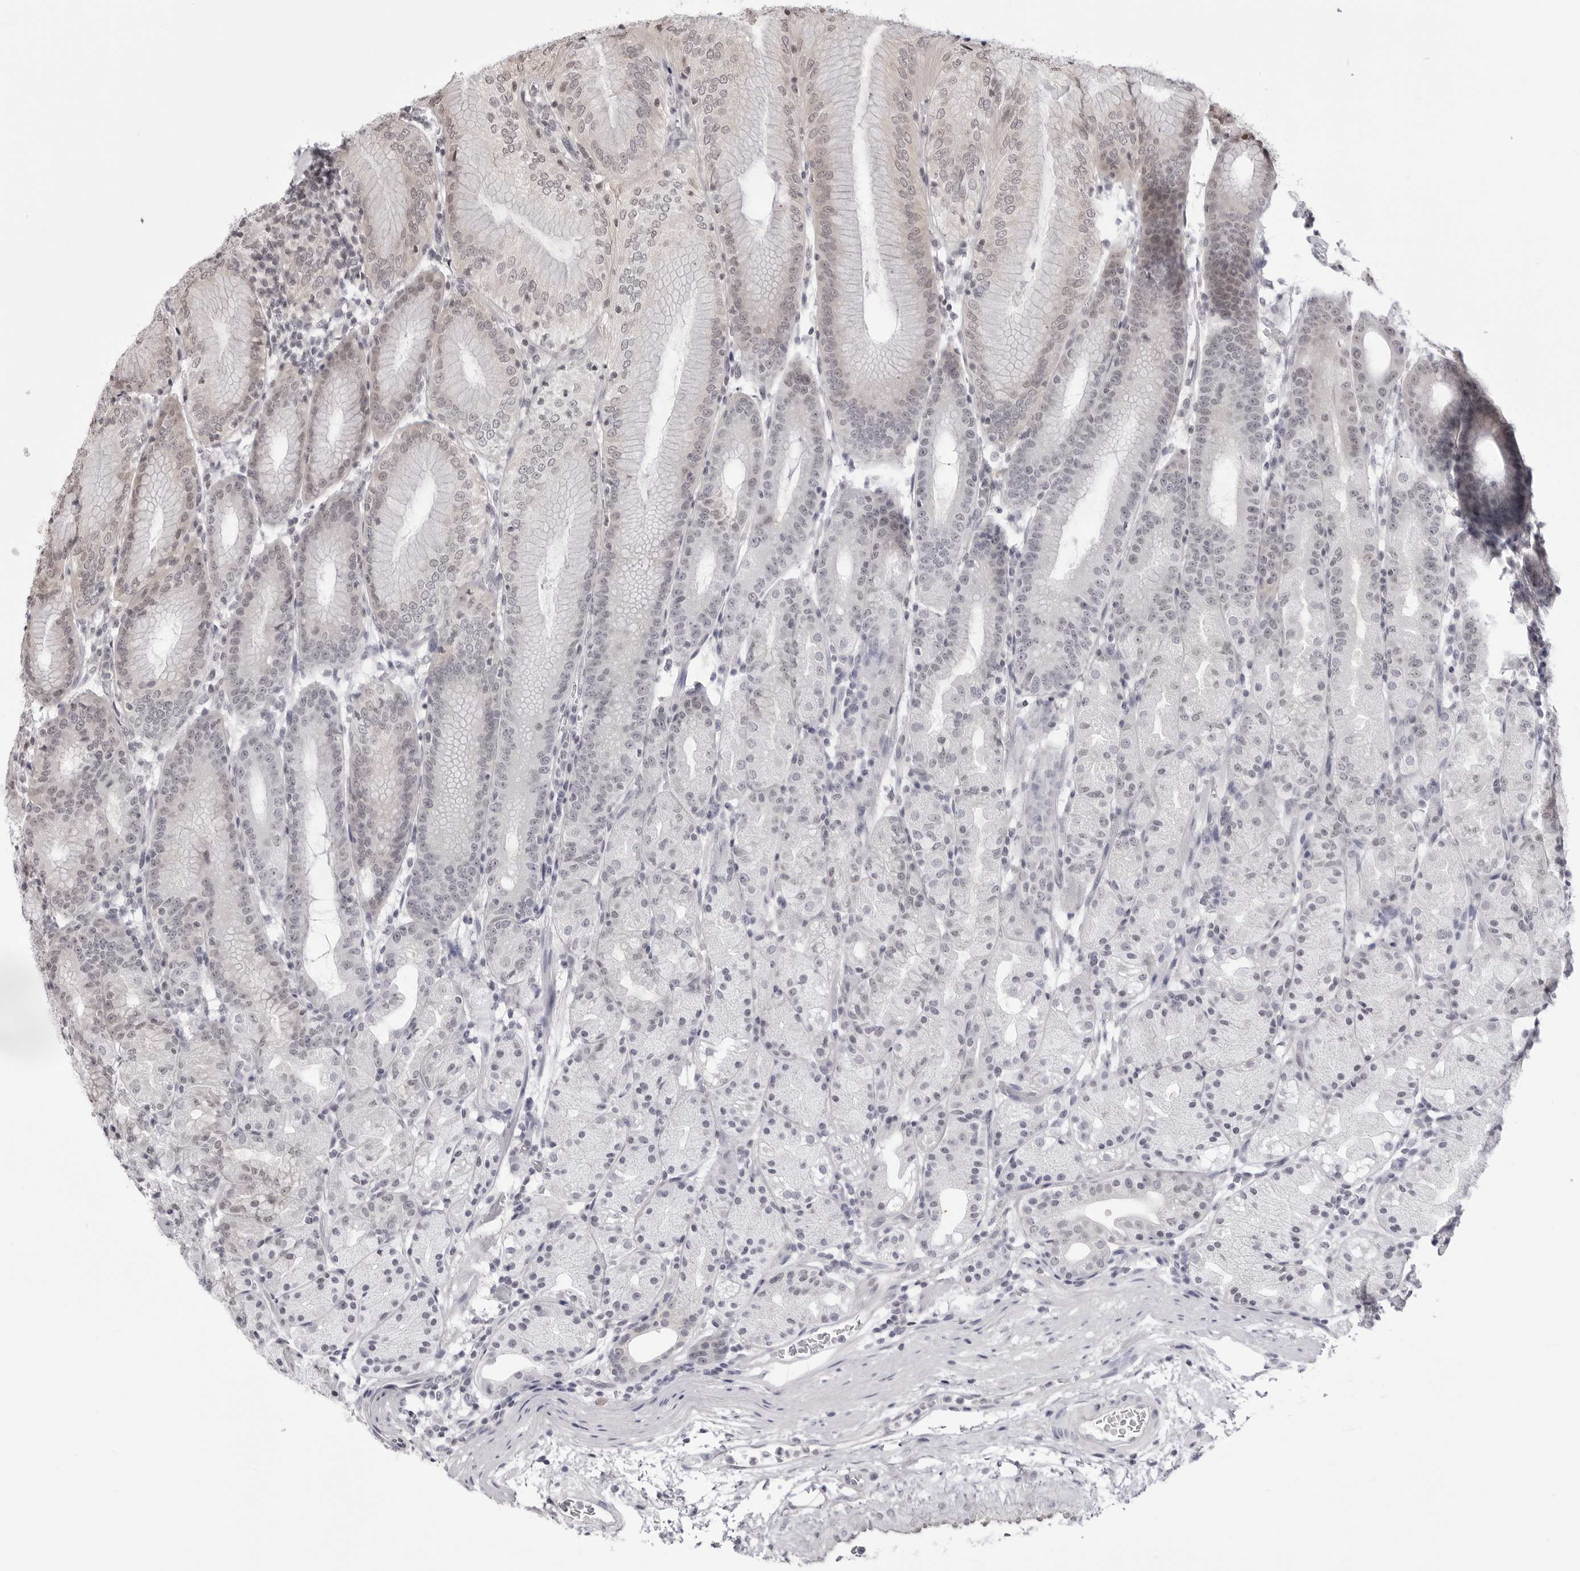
{"staining": {"intensity": "weak", "quantity": "25%-75%", "location": "cytoplasmic/membranous,nuclear"}, "tissue": "stomach", "cell_type": "Glandular cells", "image_type": "normal", "snomed": [{"axis": "morphology", "description": "Normal tissue, NOS"}, {"axis": "topography", "description": "Stomach, upper"}], "caption": "DAB (3,3'-diaminobenzidine) immunohistochemical staining of normal stomach displays weak cytoplasmic/membranous,nuclear protein positivity in approximately 25%-75% of glandular cells.", "gene": "YWHAG", "patient": {"sex": "male", "age": 48}}